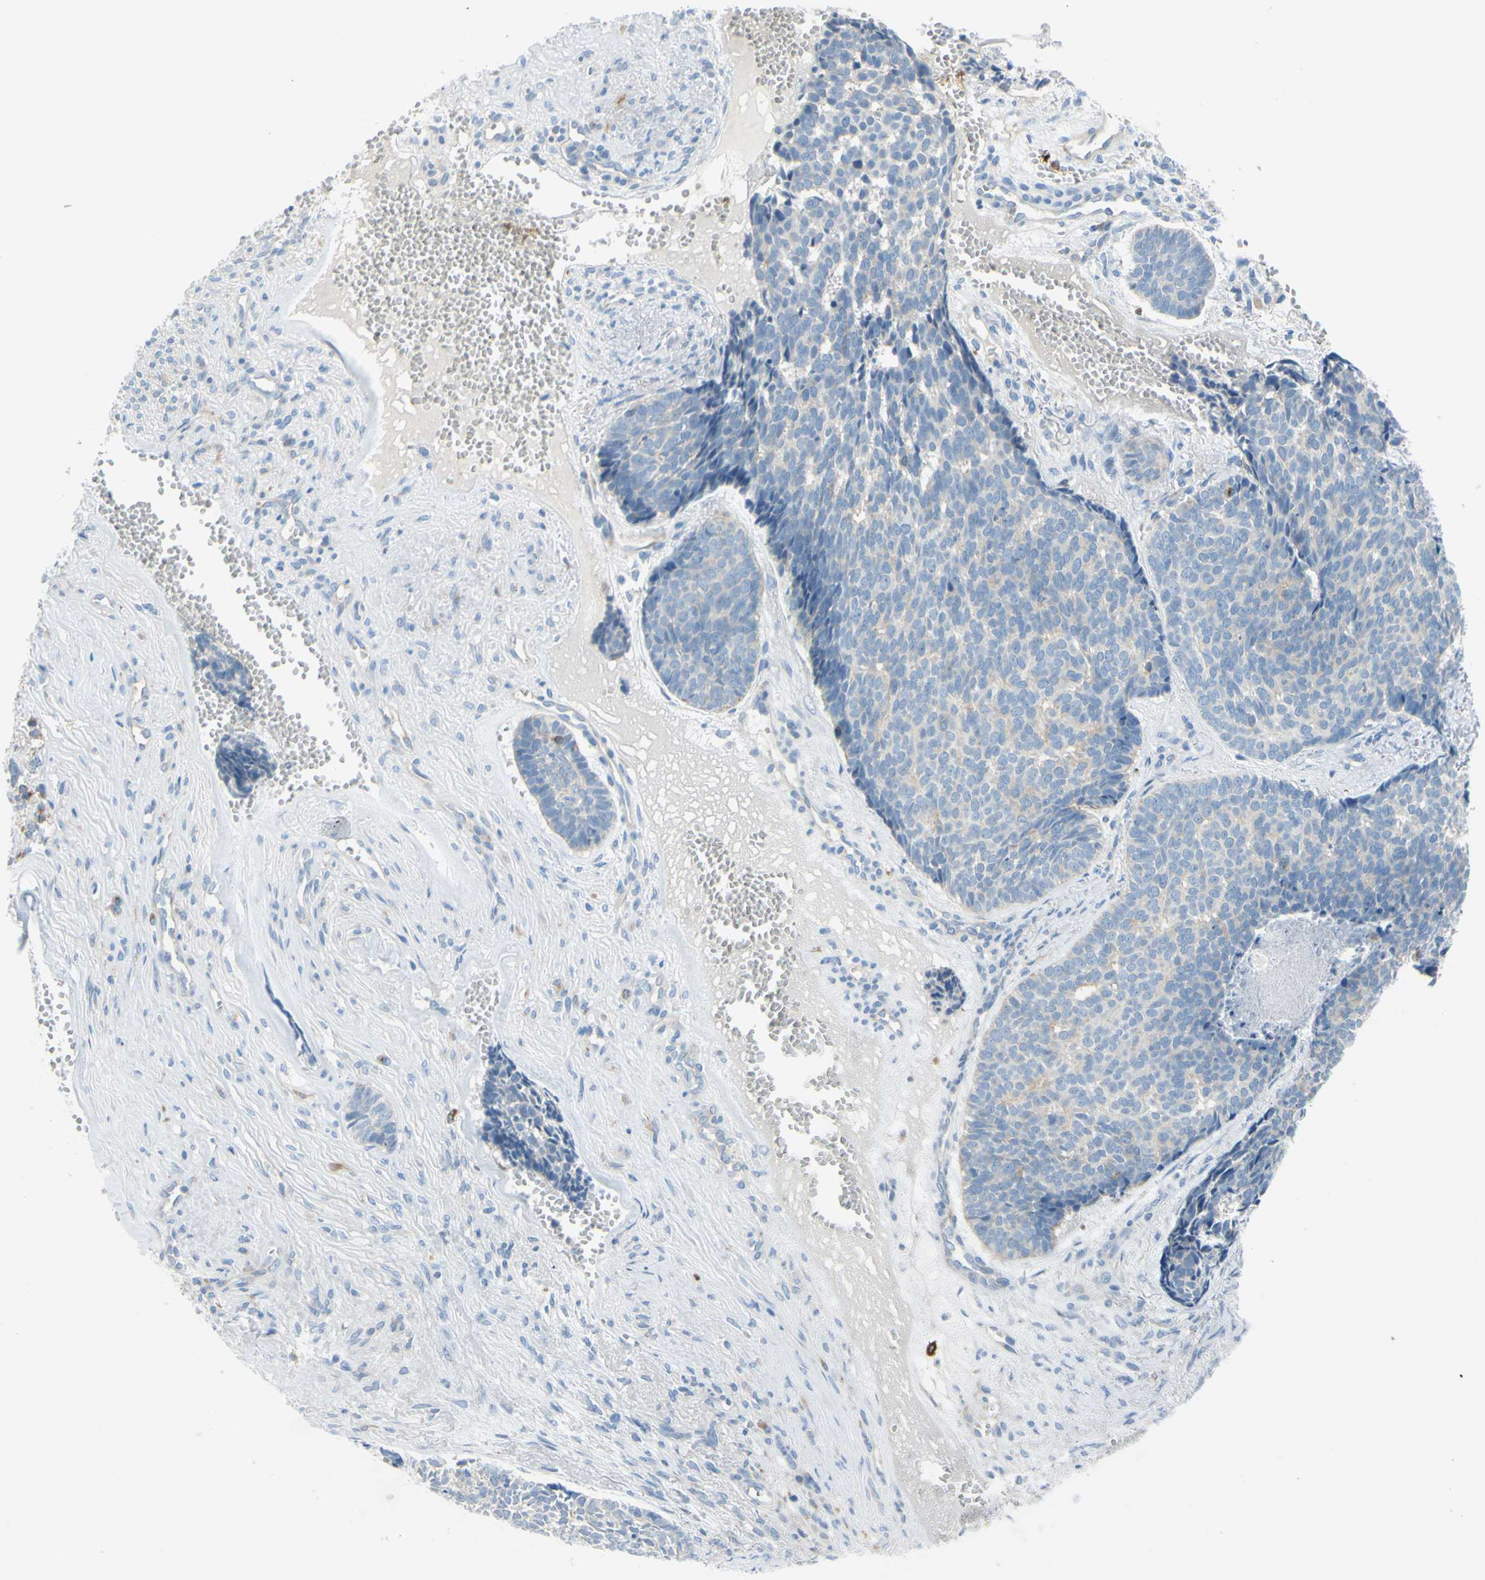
{"staining": {"intensity": "weak", "quantity": "<25%", "location": "cytoplasmic/membranous"}, "tissue": "skin cancer", "cell_type": "Tumor cells", "image_type": "cancer", "snomed": [{"axis": "morphology", "description": "Basal cell carcinoma"}, {"axis": "topography", "description": "Skin"}], "caption": "Immunohistochemistry micrograph of neoplastic tissue: skin cancer (basal cell carcinoma) stained with DAB exhibits no significant protein staining in tumor cells.", "gene": "FRMD4B", "patient": {"sex": "male", "age": 84}}